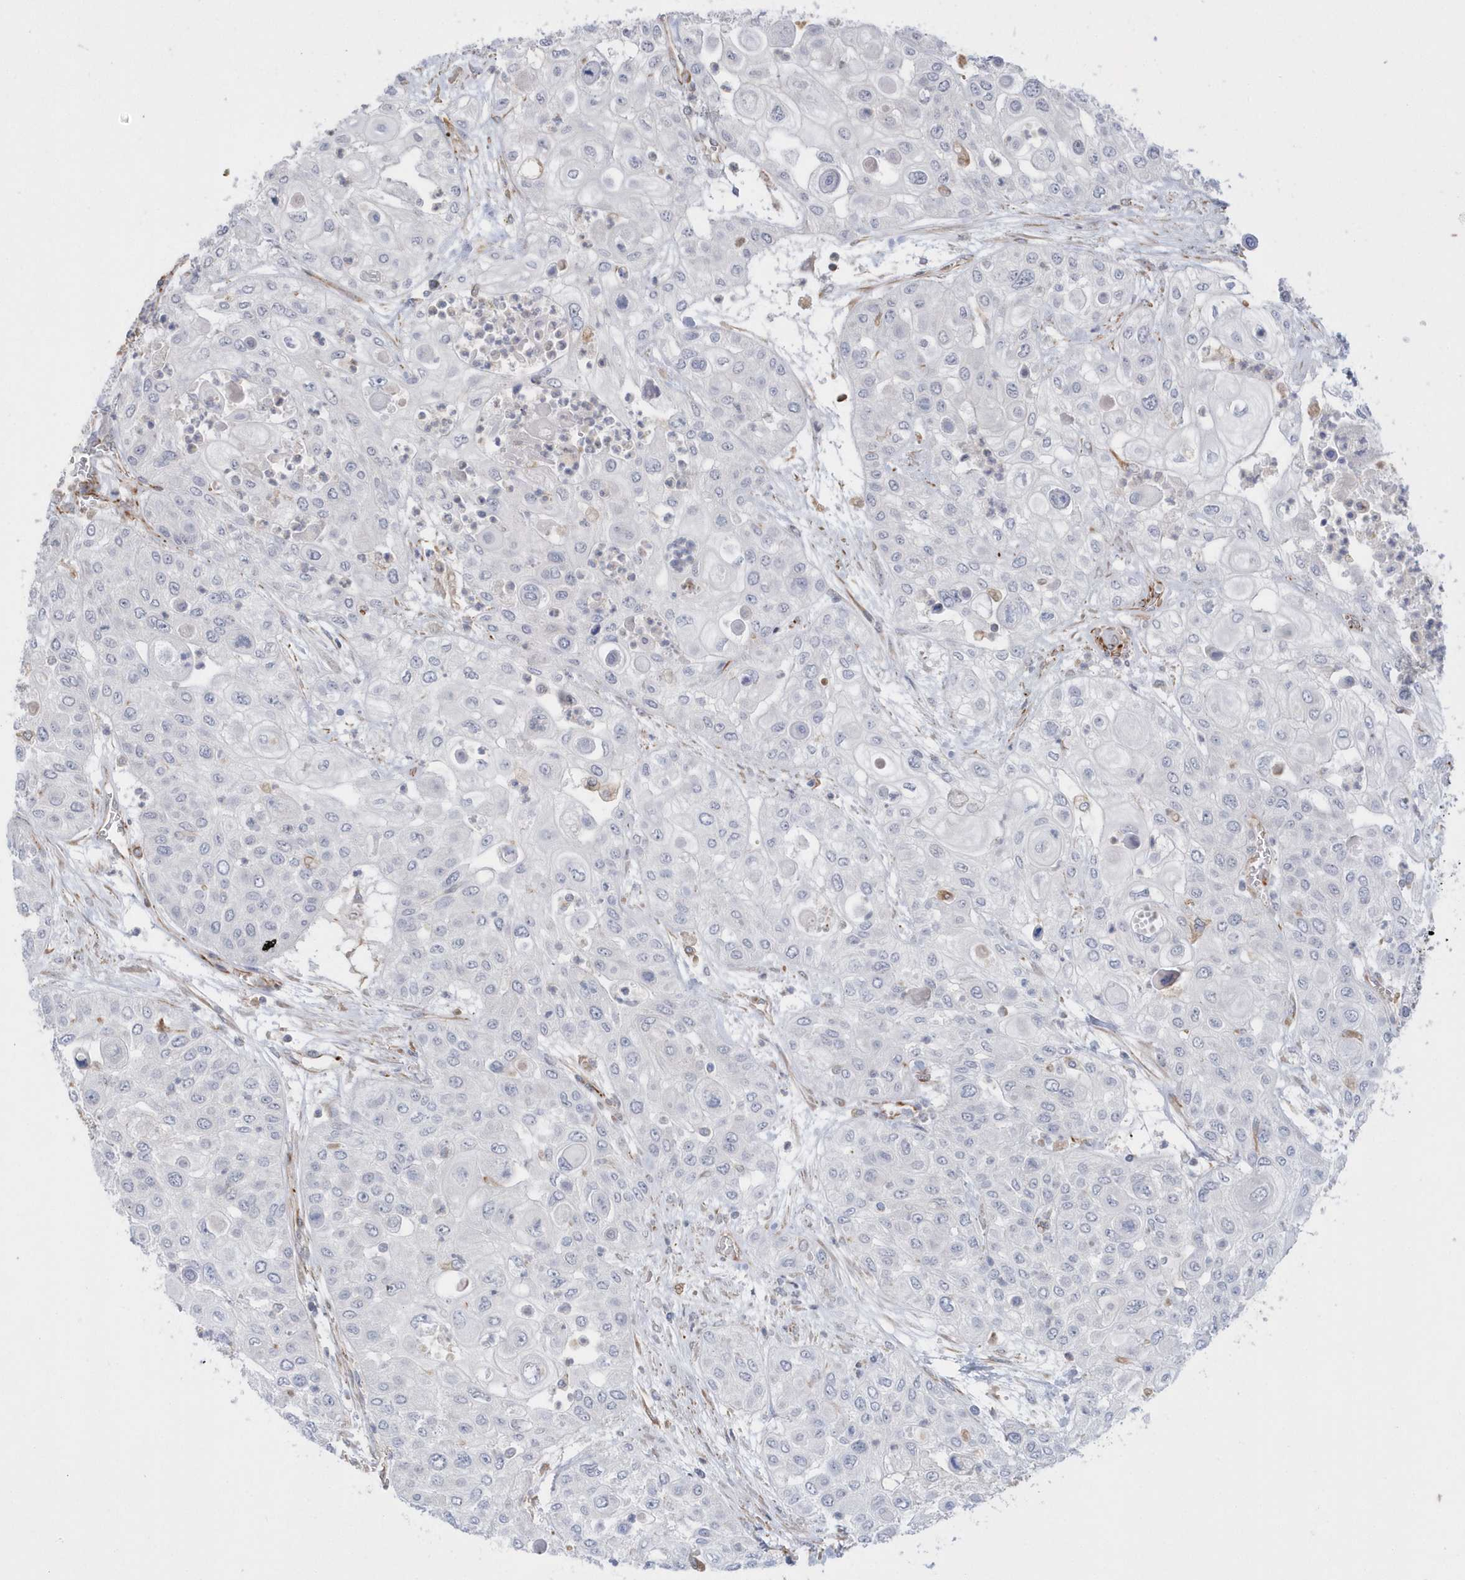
{"staining": {"intensity": "negative", "quantity": "none", "location": "none"}, "tissue": "urothelial cancer", "cell_type": "Tumor cells", "image_type": "cancer", "snomed": [{"axis": "morphology", "description": "Urothelial carcinoma, High grade"}, {"axis": "topography", "description": "Urinary bladder"}], "caption": "Tumor cells are negative for brown protein staining in high-grade urothelial carcinoma. (Stains: DAB immunohistochemistry (IHC) with hematoxylin counter stain, Microscopy: brightfield microscopy at high magnification).", "gene": "RAB17", "patient": {"sex": "female", "age": 79}}